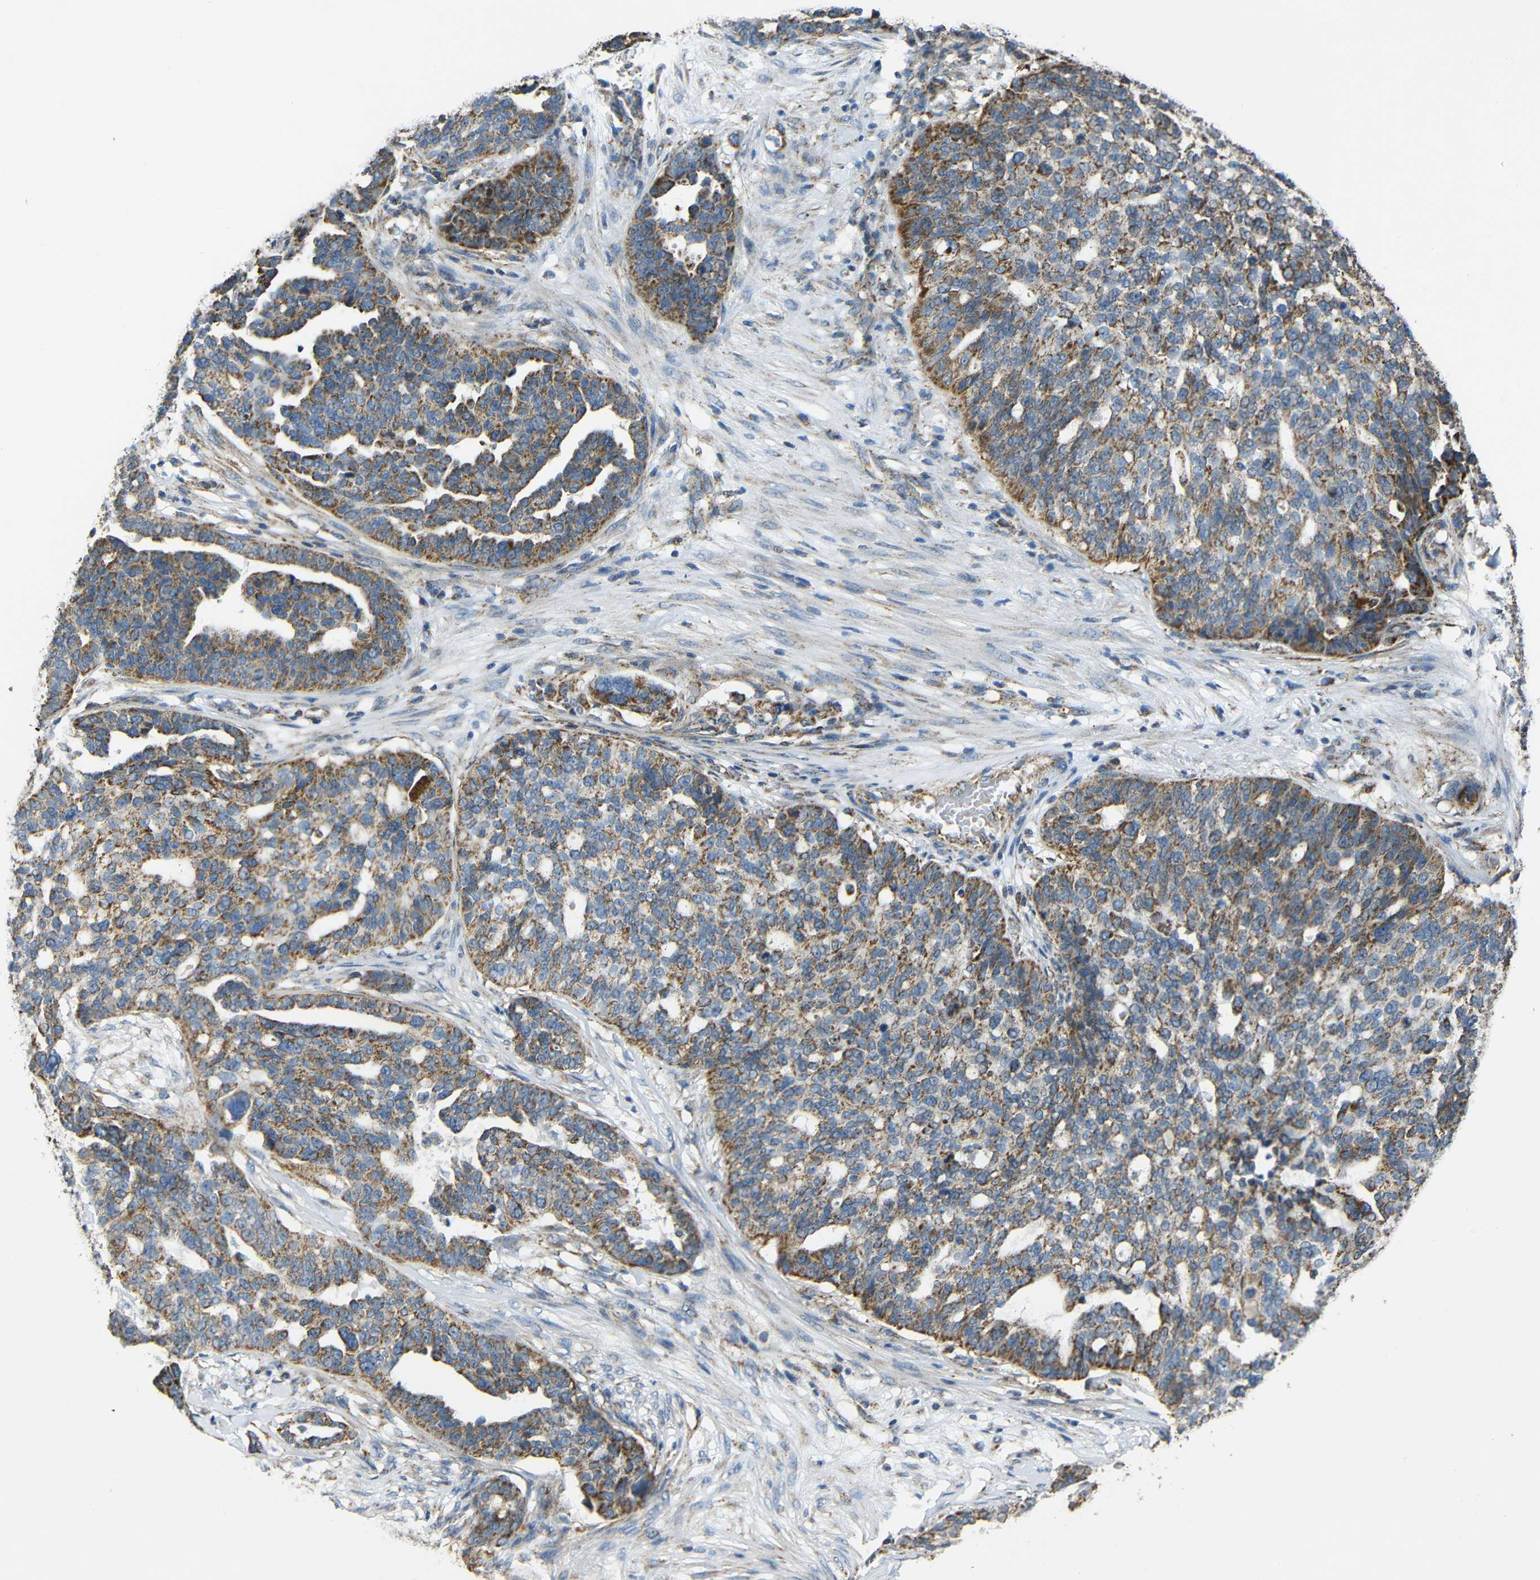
{"staining": {"intensity": "moderate", "quantity": ">75%", "location": "cytoplasmic/membranous"}, "tissue": "ovarian cancer", "cell_type": "Tumor cells", "image_type": "cancer", "snomed": [{"axis": "morphology", "description": "Cystadenocarcinoma, serous, NOS"}, {"axis": "topography", "description": "Ovary"}], "caption": "Immunohistochemical staining of ovarian cancer (serous cystadenocarcinoma) exhibits medium levels of moderate cytoplasmic/membranous positivity in about >75% of tumor cells.", "gene": "NR3C2", "patient": {"sex": "female", "age": 59}}